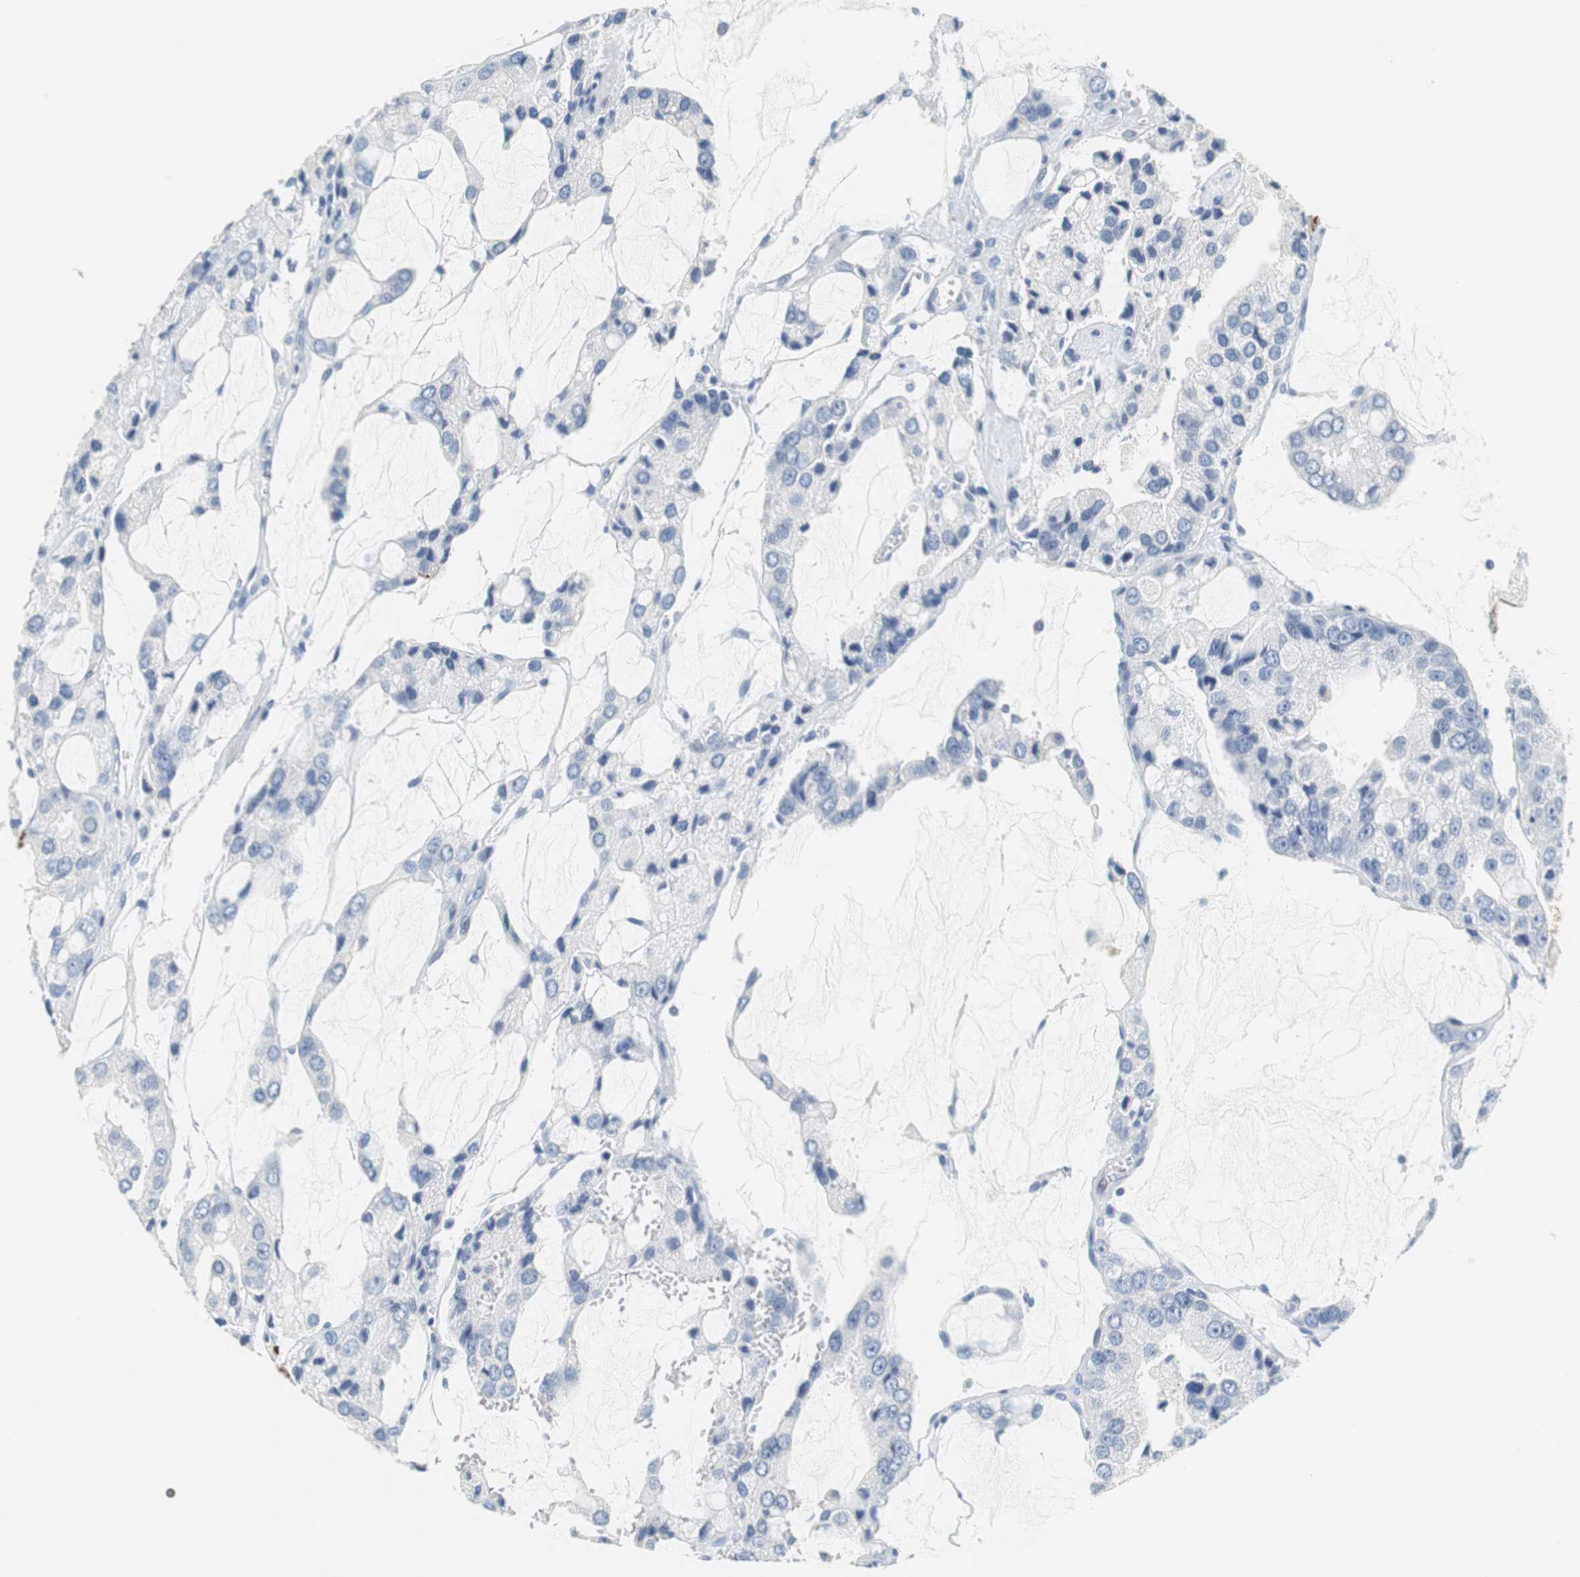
{"staining": {"intensity": "negative", "quantity": "none", "location": "none"}, "tissue": "prostate cancer", "cell_type": "Tumor cells", "image_type": "cancer", "snomed": [{"axis": "morphology", "description": "Adenocarcinoma, High grade"}, {"axis": "topography", "description": "Prostate"}], "caption": "High magnification brightfield microscopy of prostate cancer stained with DAB (3,3'-diaminobenzidine) (brown) and counterstained with hematoxylin (blue): tumor cells show no significant positivity.", "gene": "GLCCI1", "patient": {"sex": "male", "age": 67}}